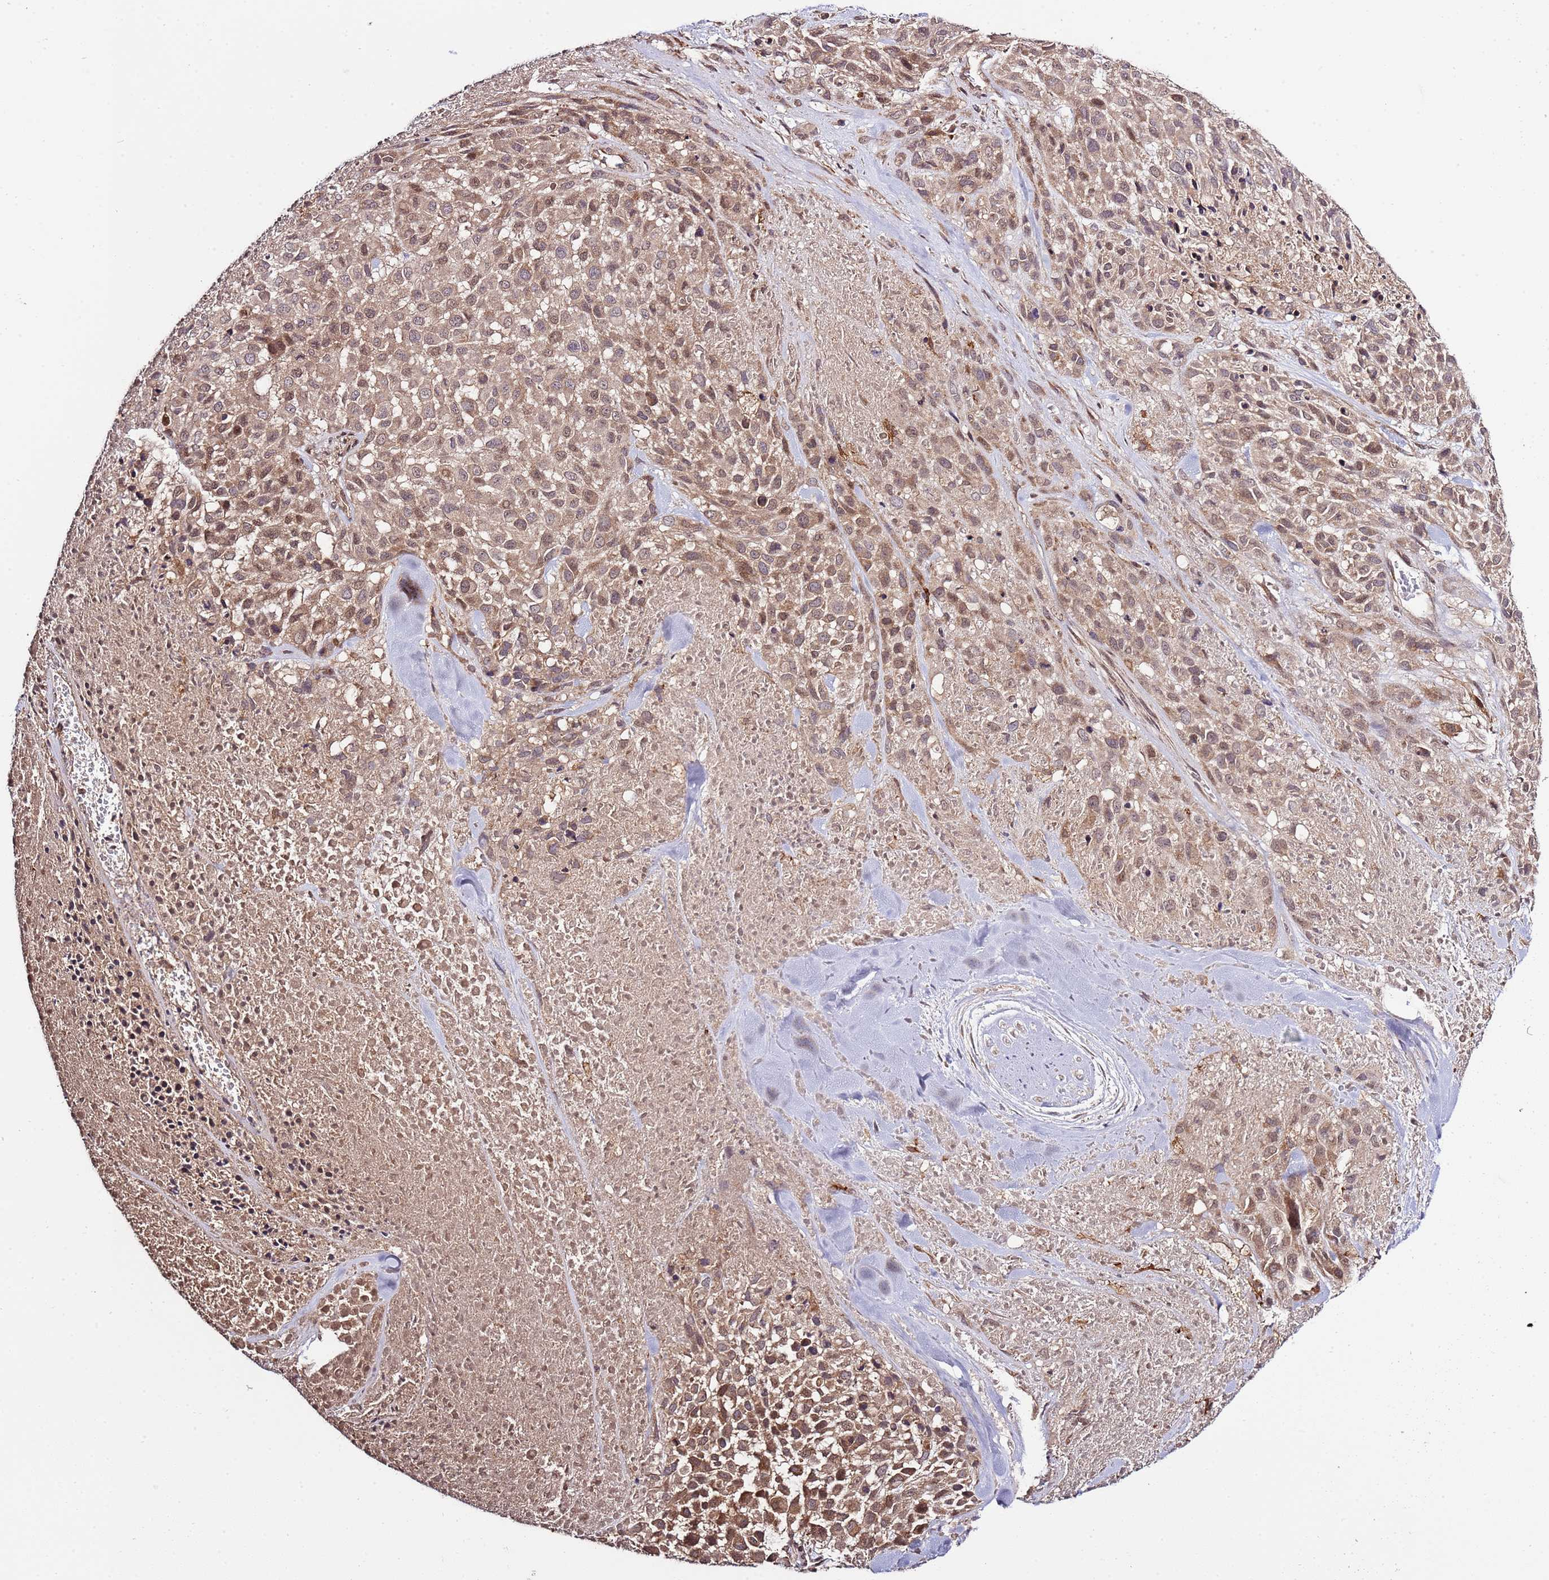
{"staining": {"intensity": "moderate", "quantity": ">75%", "location": "cytoplasmic/membranous,nuclear"}, "tissue": "melanoma", "cell_type": "Tumor cells", "image_type": "cancer", "snomed": [{"axis": "morphology", "description": "Malignant melanoma, Metastatic site"}, {"axis": "topography", "description": "Skin"}], "caption": "A photomicrograph of human malignant melanoma (metastatic site) stained for a protein reveals moderate cytoplasmic/membranous and nuclear brown staining in tumor cells. (Brightfield microscopy of DAB IHC at high magnification).", "gene": "ZNF624", "patient": {"sex": "female", "age": 81}}